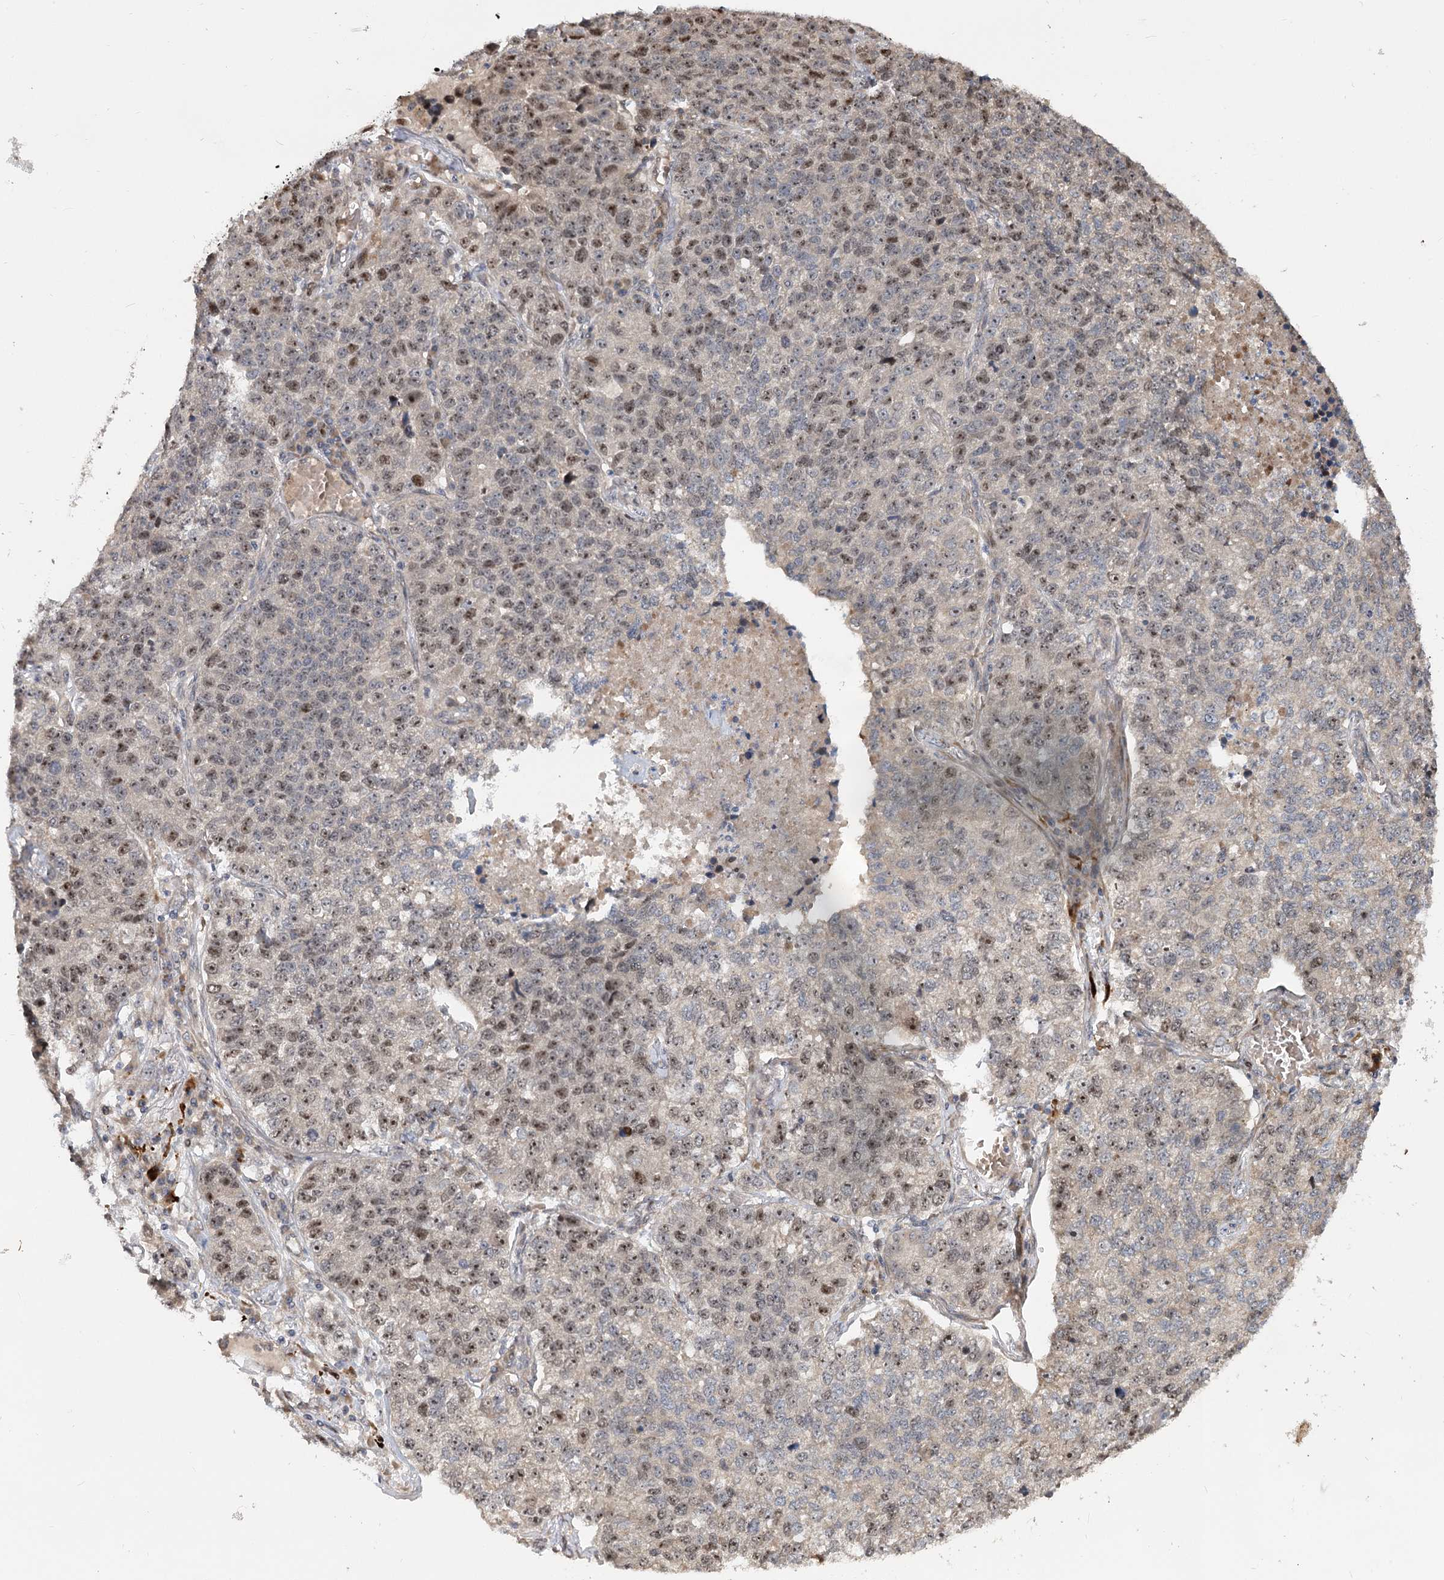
{"staining": {"intensity": "moderate", "quantity": "<25%", "location": "nuclear"}, "tissue": "lung cancer", "cell_type": "Tumor cells", "image_type": "cancer", "snomed": [{"axis": "morphology", "description": "Adenocarcinoma, NOS"}, {"axis": "topography", "description": "Lung"}], "caption": "High-power microscopy captured an immunohistochemistry histopathology image of lung cancer (adenocarcinoma), revealing moderate nuclear staining in approximately <25% of tumor cells.", "gene": "PIK3C2A", "patient": {"sex": "male", "age": 49}}